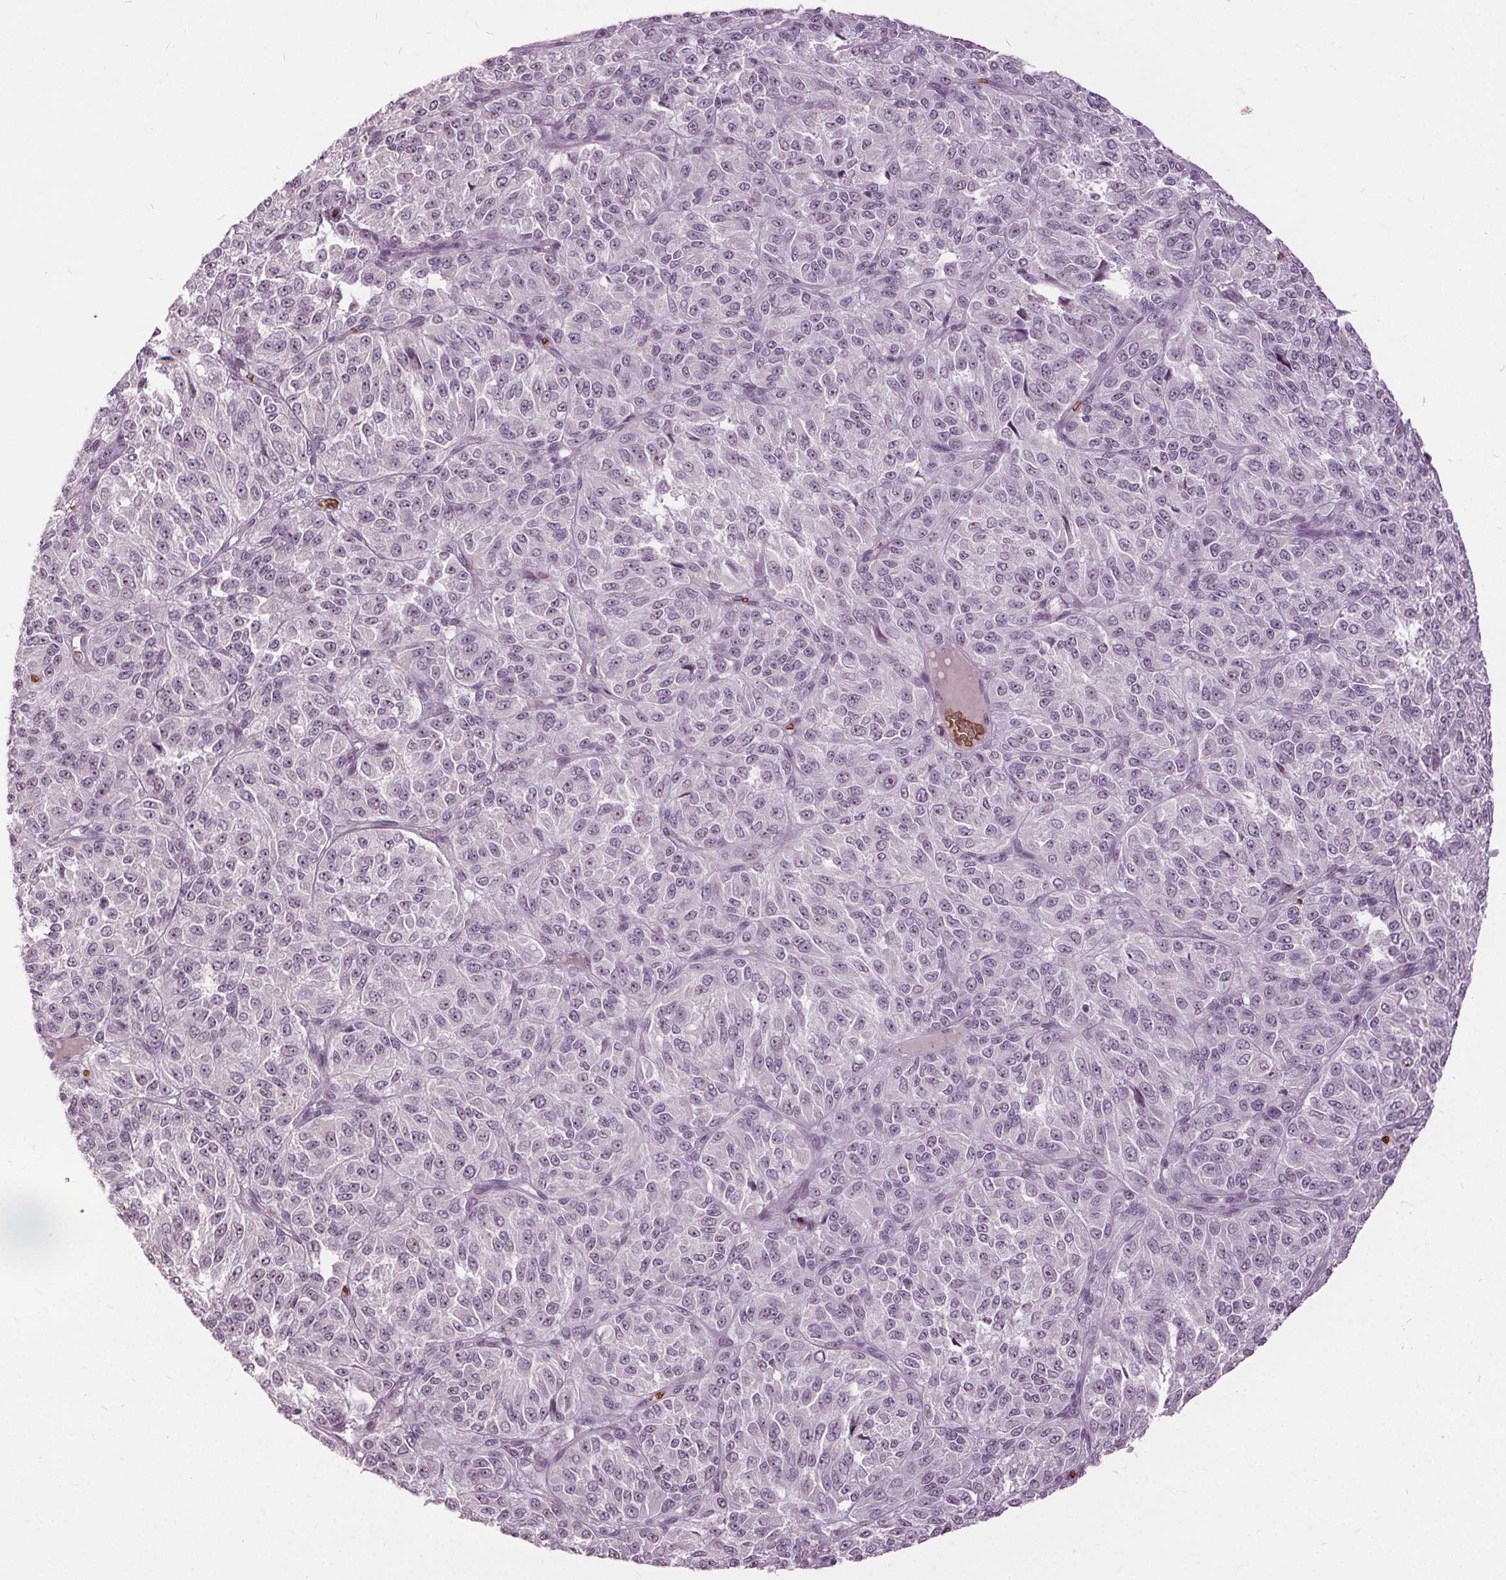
{"staining": {"intensity": "negative", "quantity": "none", "location": "none"}, "tissue": "melanoma", "cell_type": "Tumor cells", "image_type": "cancer", "snomed": [{"axis": "morphology", "description": "Malignant melanoma, Metastatic site"}, {"axis": "topography", "description": "Brain"}], "caption": "Human malignant melanoma (metastatic site) stained for a protein using immunohistochemistry (IHC) reveals no positivity in tumor cells.", "gene": "SLC4A1", "patient": {"sex": "female", "age": 56}}